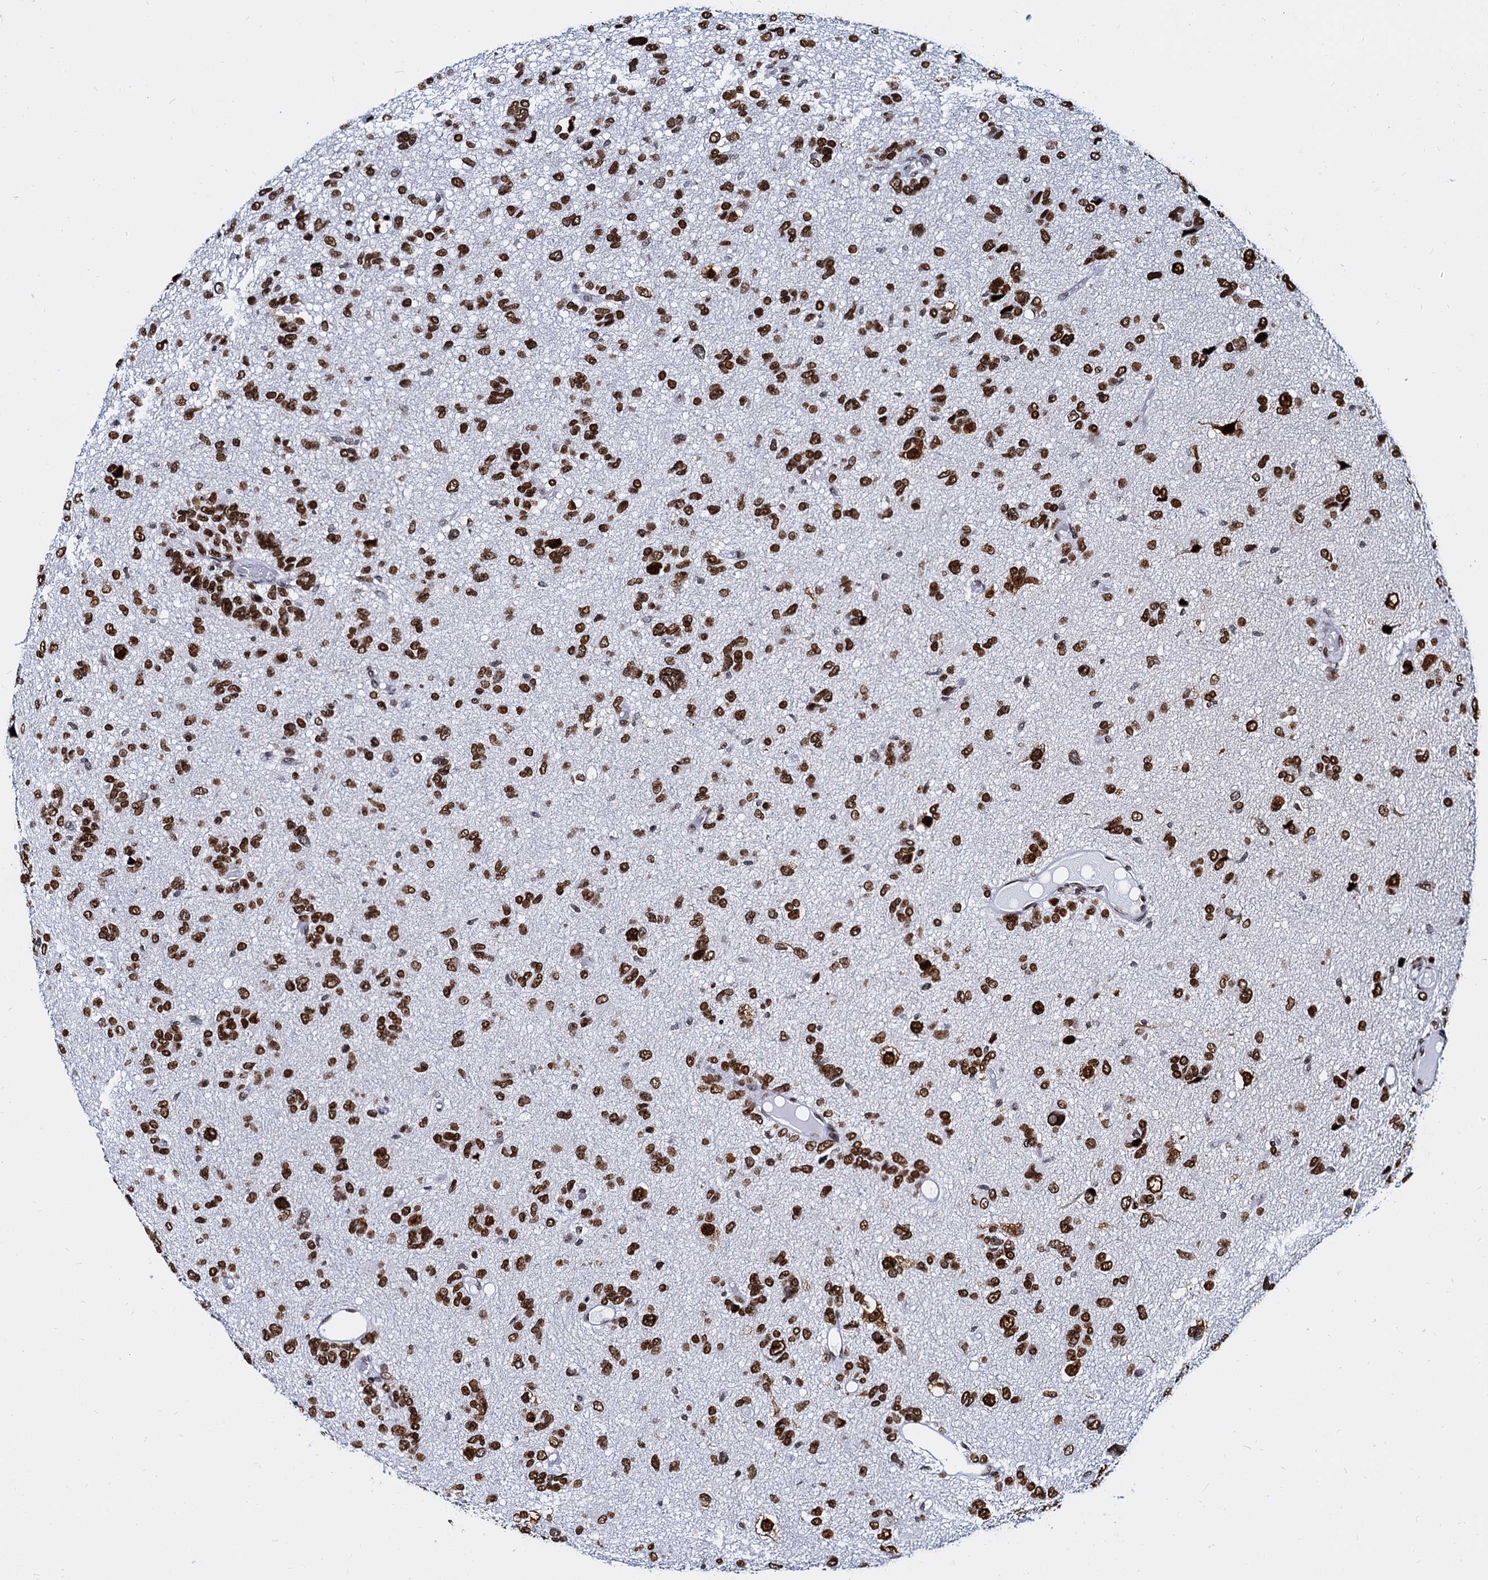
{"staining": {"intensity": "strong", "quantity": ">75%", "location": "nuclear"}, "tissue": "glioma", "cell_type": "Tumor cells", "image_type": "cancer", "snomed": [{"axis": "morphology", "description": "Glioma, malignant, High grade"}, {"axis": "topography", "description": "Brain"}], "caption": "Malignant glioma (high-grade) stained for a protein exhibits strong nuclear positivity in tumor cells.", "gene": "CMAS", "patient": {"sex": "female", "age": 59}}